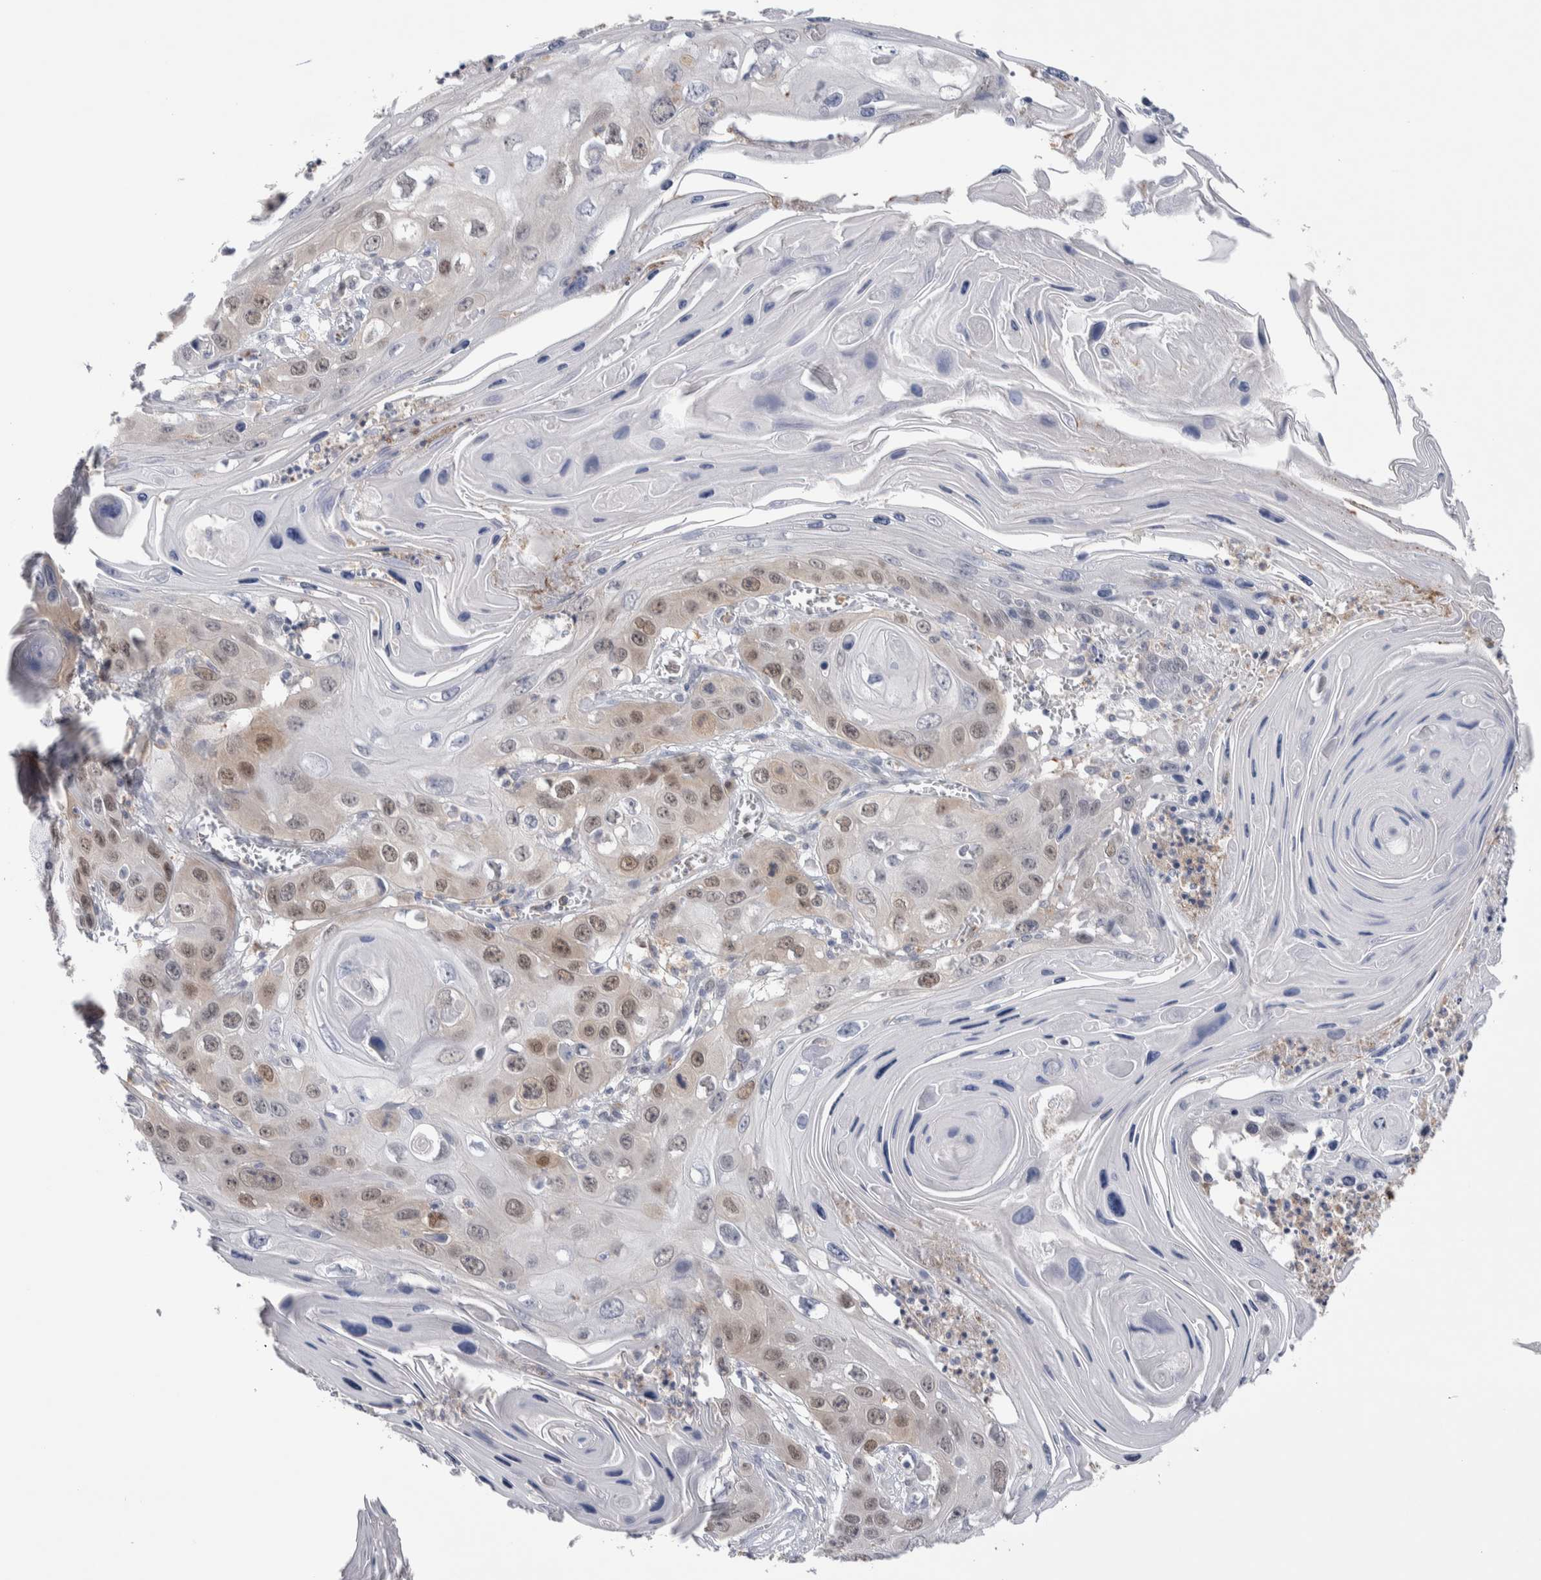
{"staining": {"intensity": "weak", "quantity": "25%-75%", "location": "cytoplasmic/membranous,nuclear"}, "tissue": "skin cancer", "cell_type": "Tumor cells", "image_type": "cancer", "snomed": [{"axis": "morphology", "description": "Squamous cell carcinoma, NOS"}, {"axis": "topography", "description": "Skin"}], "caption": "Squamous cell carcinoma (skin) stained with DAB (3,3'-diaminobenzidine) immunohistochemistry displays low levels of weak cytoplasmic/membranous and nuclear staining in about 25%-75% of tumor cells.", "gene": "LURAP1L", "patient": {"sex": "male", "age": 55}}